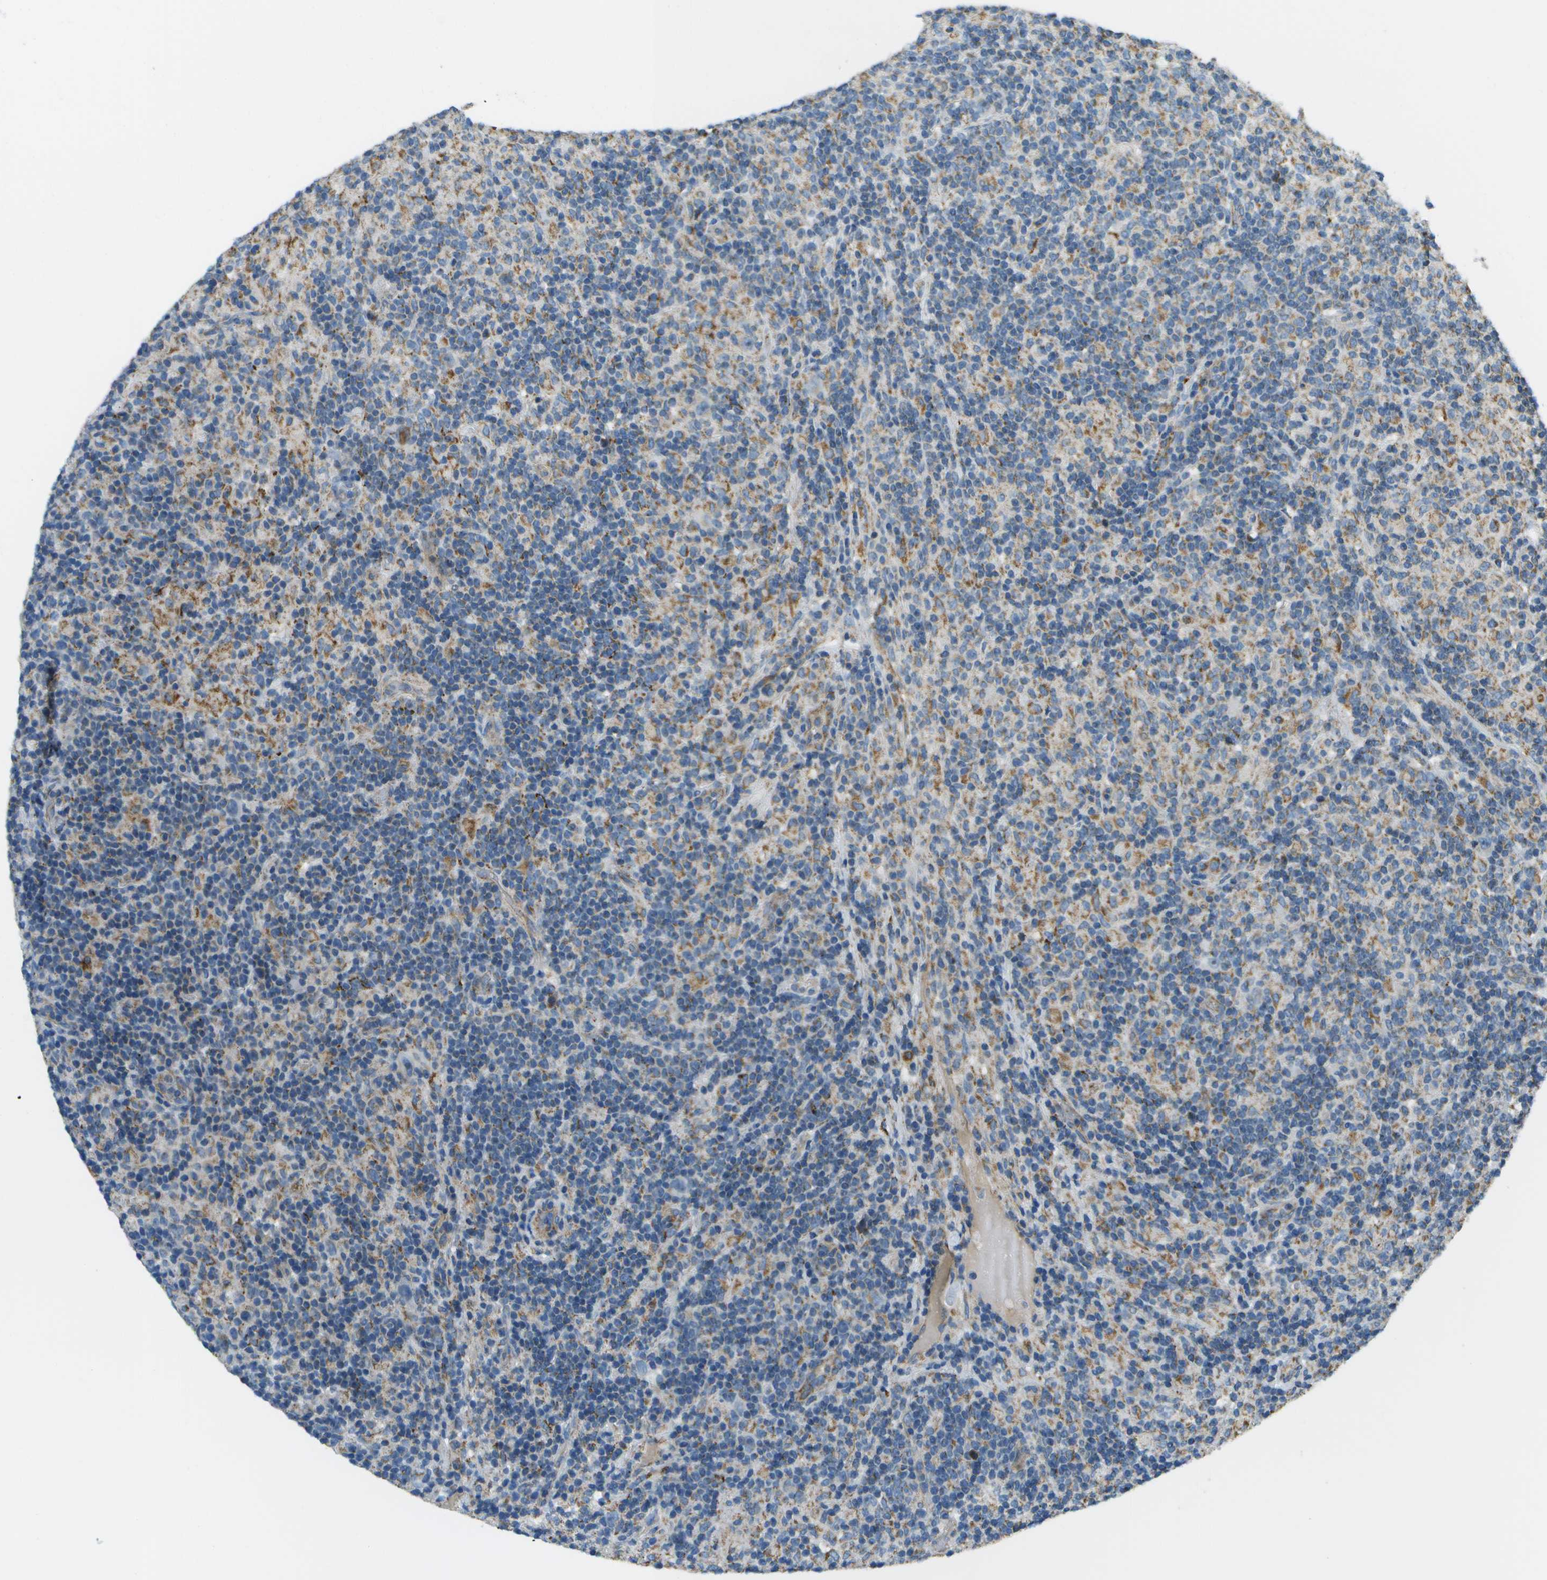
{"staining": {"intensity": "moderate", "quantity": "<25%", "location": "cytoplasmic/membranous"}, "tissue": "lymphoma", "cell_type": "Tumor cells", "image_type": "cancer", "snomed": [{"axis": "morphology", "description": "Hodgkin's disease, NOS"}, {"axis": "topography", "description": "Lymph node"}], "caption": "This is an image of immunohistochemistry (IHC) staining of Hodgkin's disease, which shows moderate positivity in the cytoplasmic/membranous of tumor cells.", "gene": "NRK", "patient": {"sex": "male", "age": 70}}